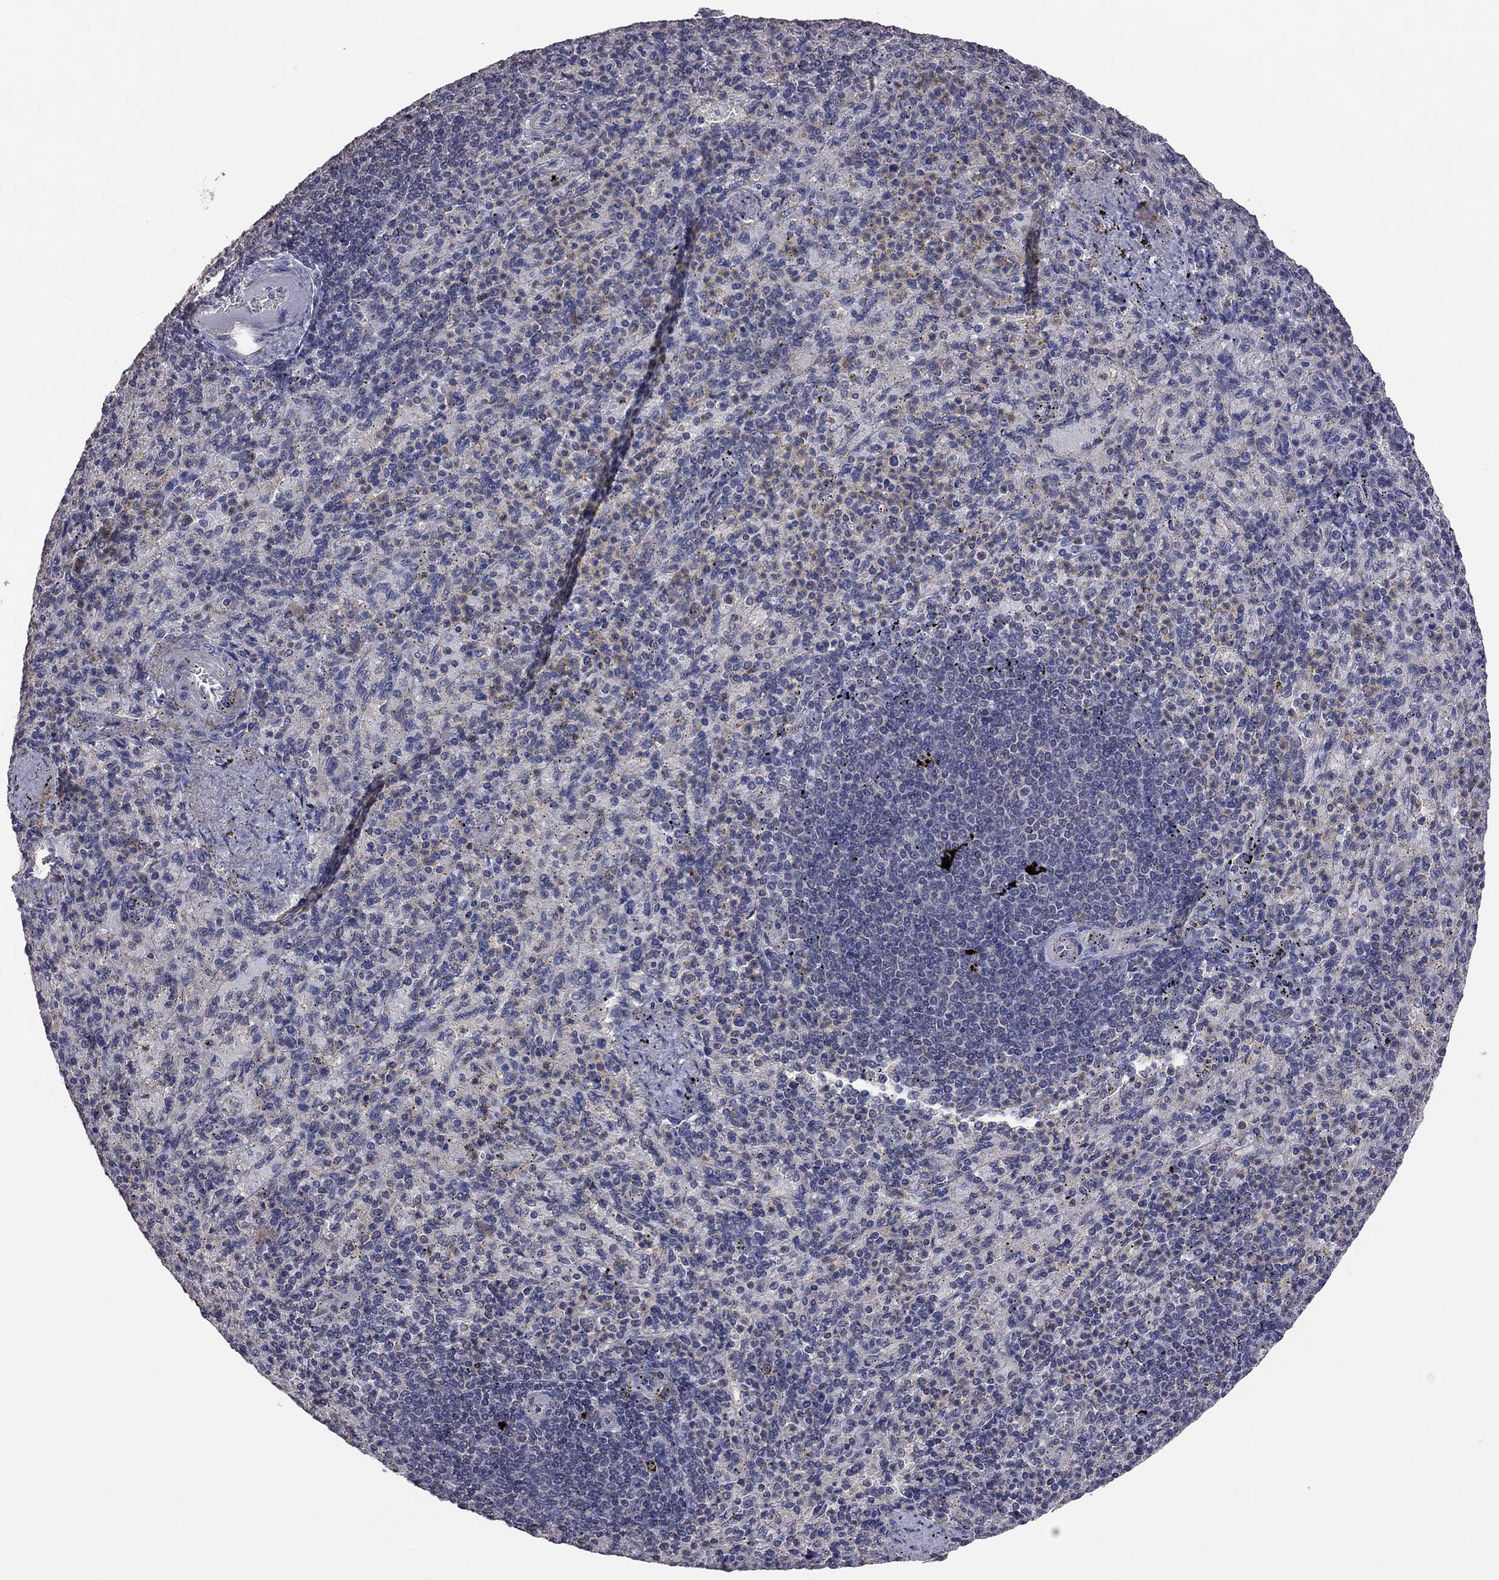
{"staining": {"intensity": "negative", "quantity": "none", "location": "none"}, "tissue": "spleen", "cell_type": "Cells in red pulp", "image_type": "normal", "snomed": [{"axis": "morphology", "description": "Normal tissue, NOS"}, {"axis": "topography", "description": "Spleen"}], "caption": "Immunohistochemistry of normal human spleen demonstrates no expression in cells in red pulp. (DAB (3,3'-diaminobenzidine) IHC with hematoxylin counter stain).", "gene": "TSNARE1", "patient": {"sex": "female", "age": 74}}